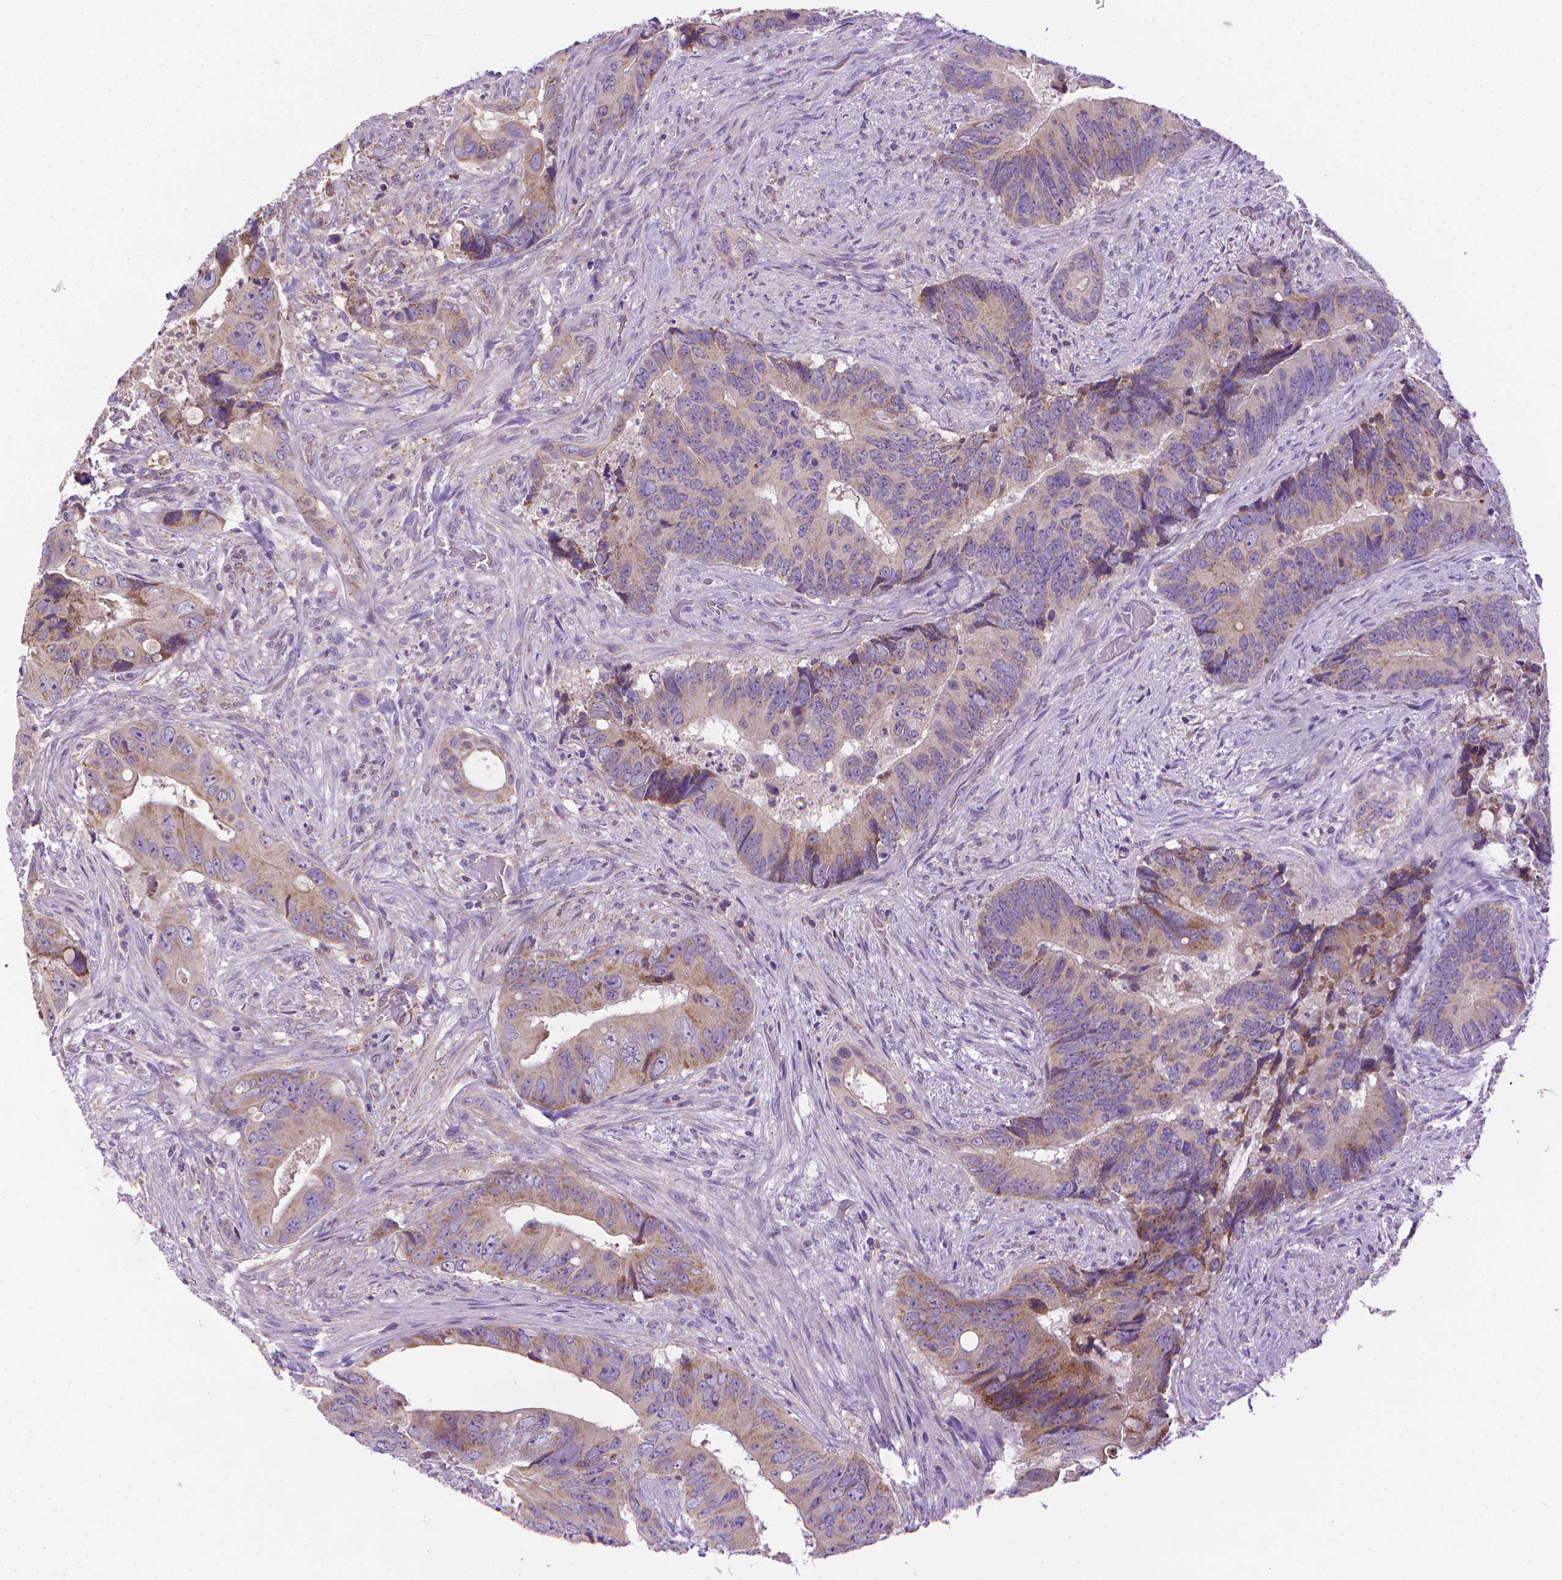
{"staining": {"intensity": "weak", "quantity": "25%-75%", "location": "cytoplasmic/membranous"}, "tissue": "colorectal cancer", "cell_type": "Tumor cells", "image_type": "cancer", "snomed": [{"axis": "morphology", "description": "Adenocarcinoma, NOS"}, {"axis": "topography", "description": "Rectum"}], "caption": "IHC (DAB) staining of human colorectal cancer shows weak cytoplasmic/membranous protein positivity in approximately 25%-75% of tumor cells.", "gene": "SLC51B", "patient": {"sex": "male", "age": 78}}